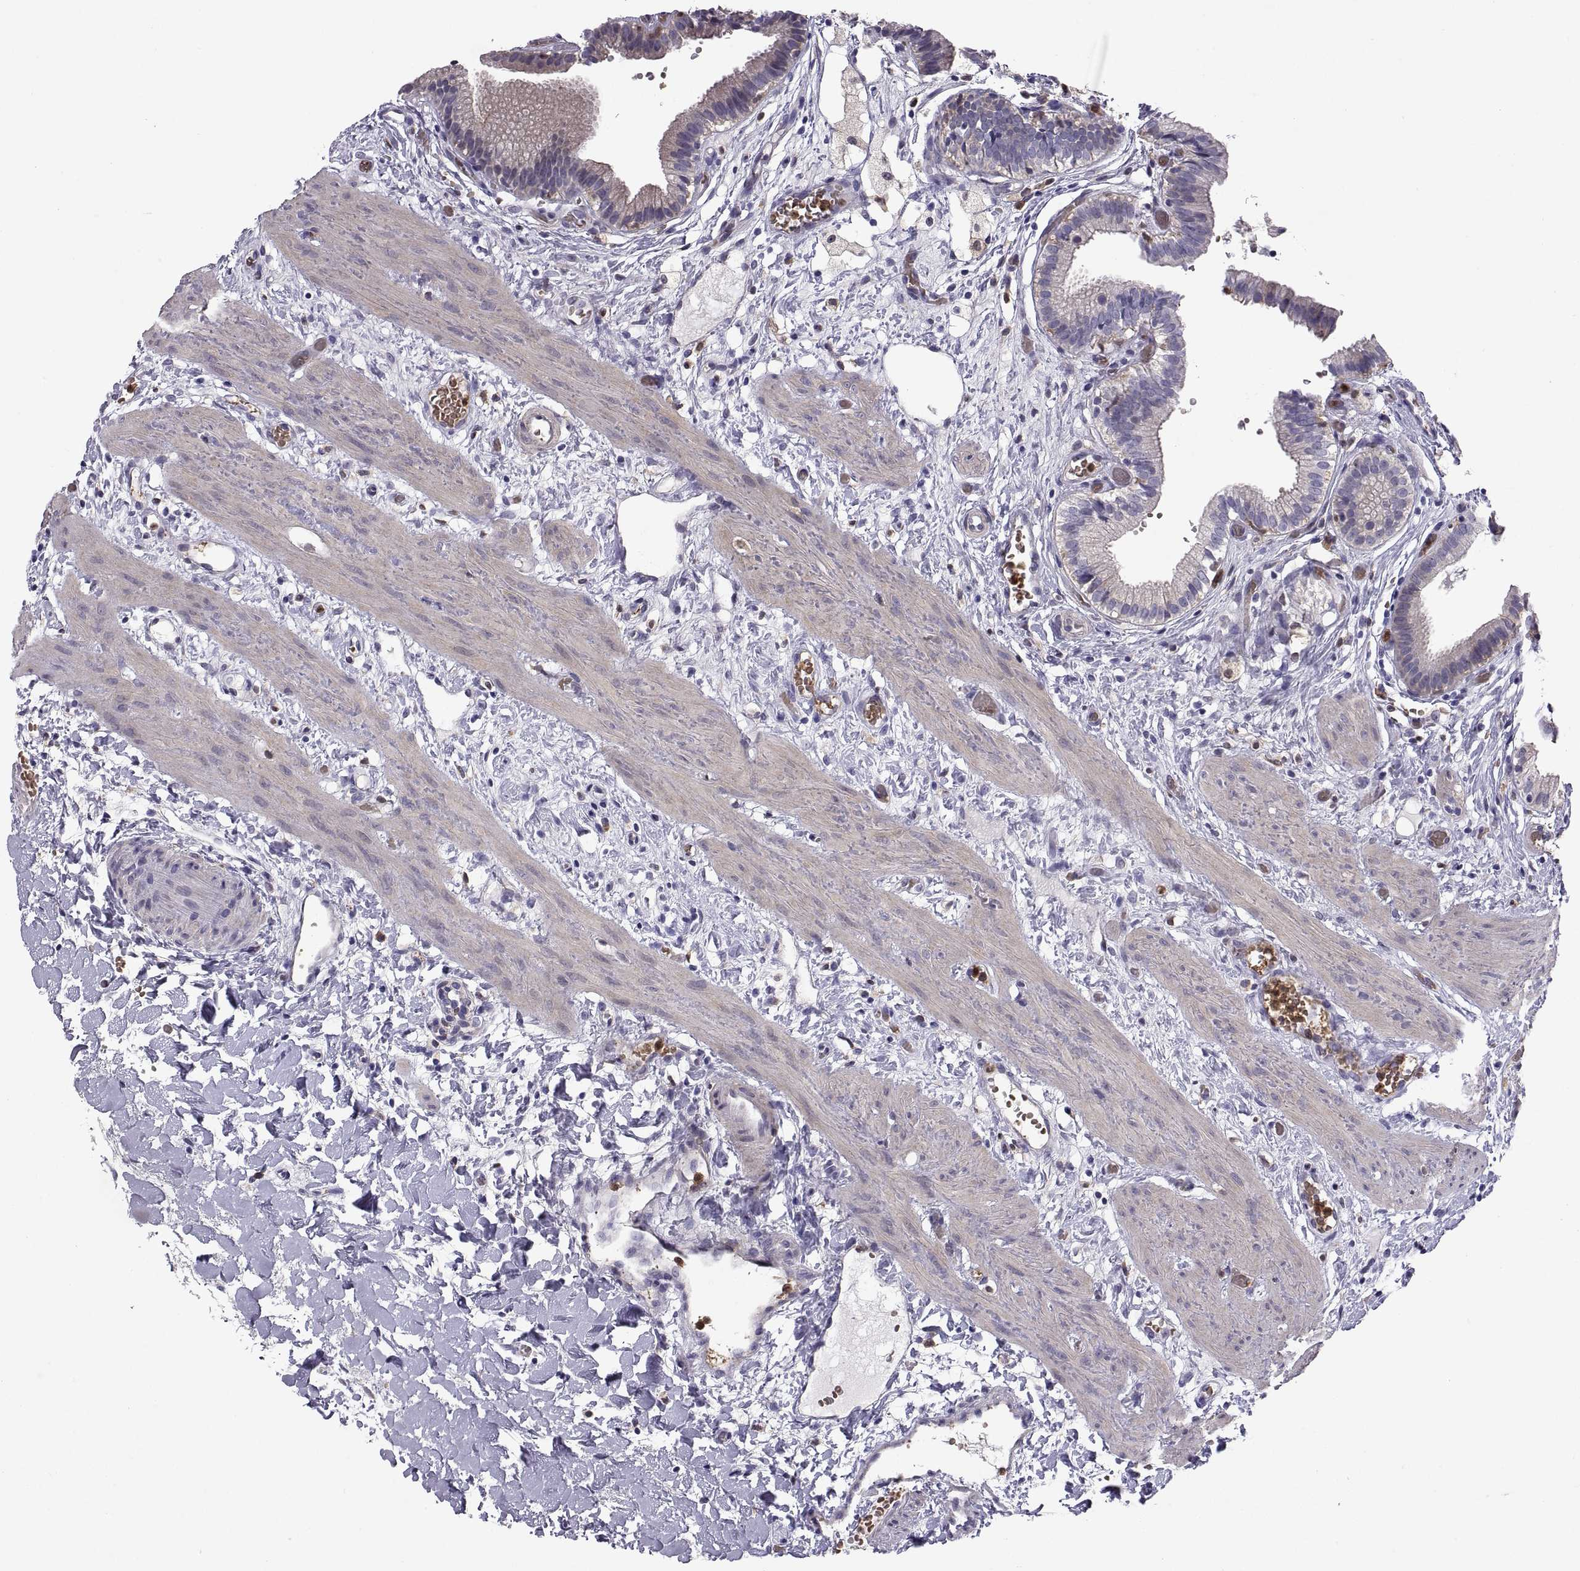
{"staining": {"intensity": "negative", "quantity": "none", "location": "none"}, "tissue": "gallbladder", "cell_type": "Glandular cells", "image_type": "normal", "snomed": [{"axis": "morphology", "description": "Normal tissue, NOS"}, {"axis": "topography", "description": "Gallbladder"}], "caption": "Glandular cells show no significant staining in unremarkable gallbladder.", "gene": "DOK3", "patient": {"sex": "female", "age": 24}}